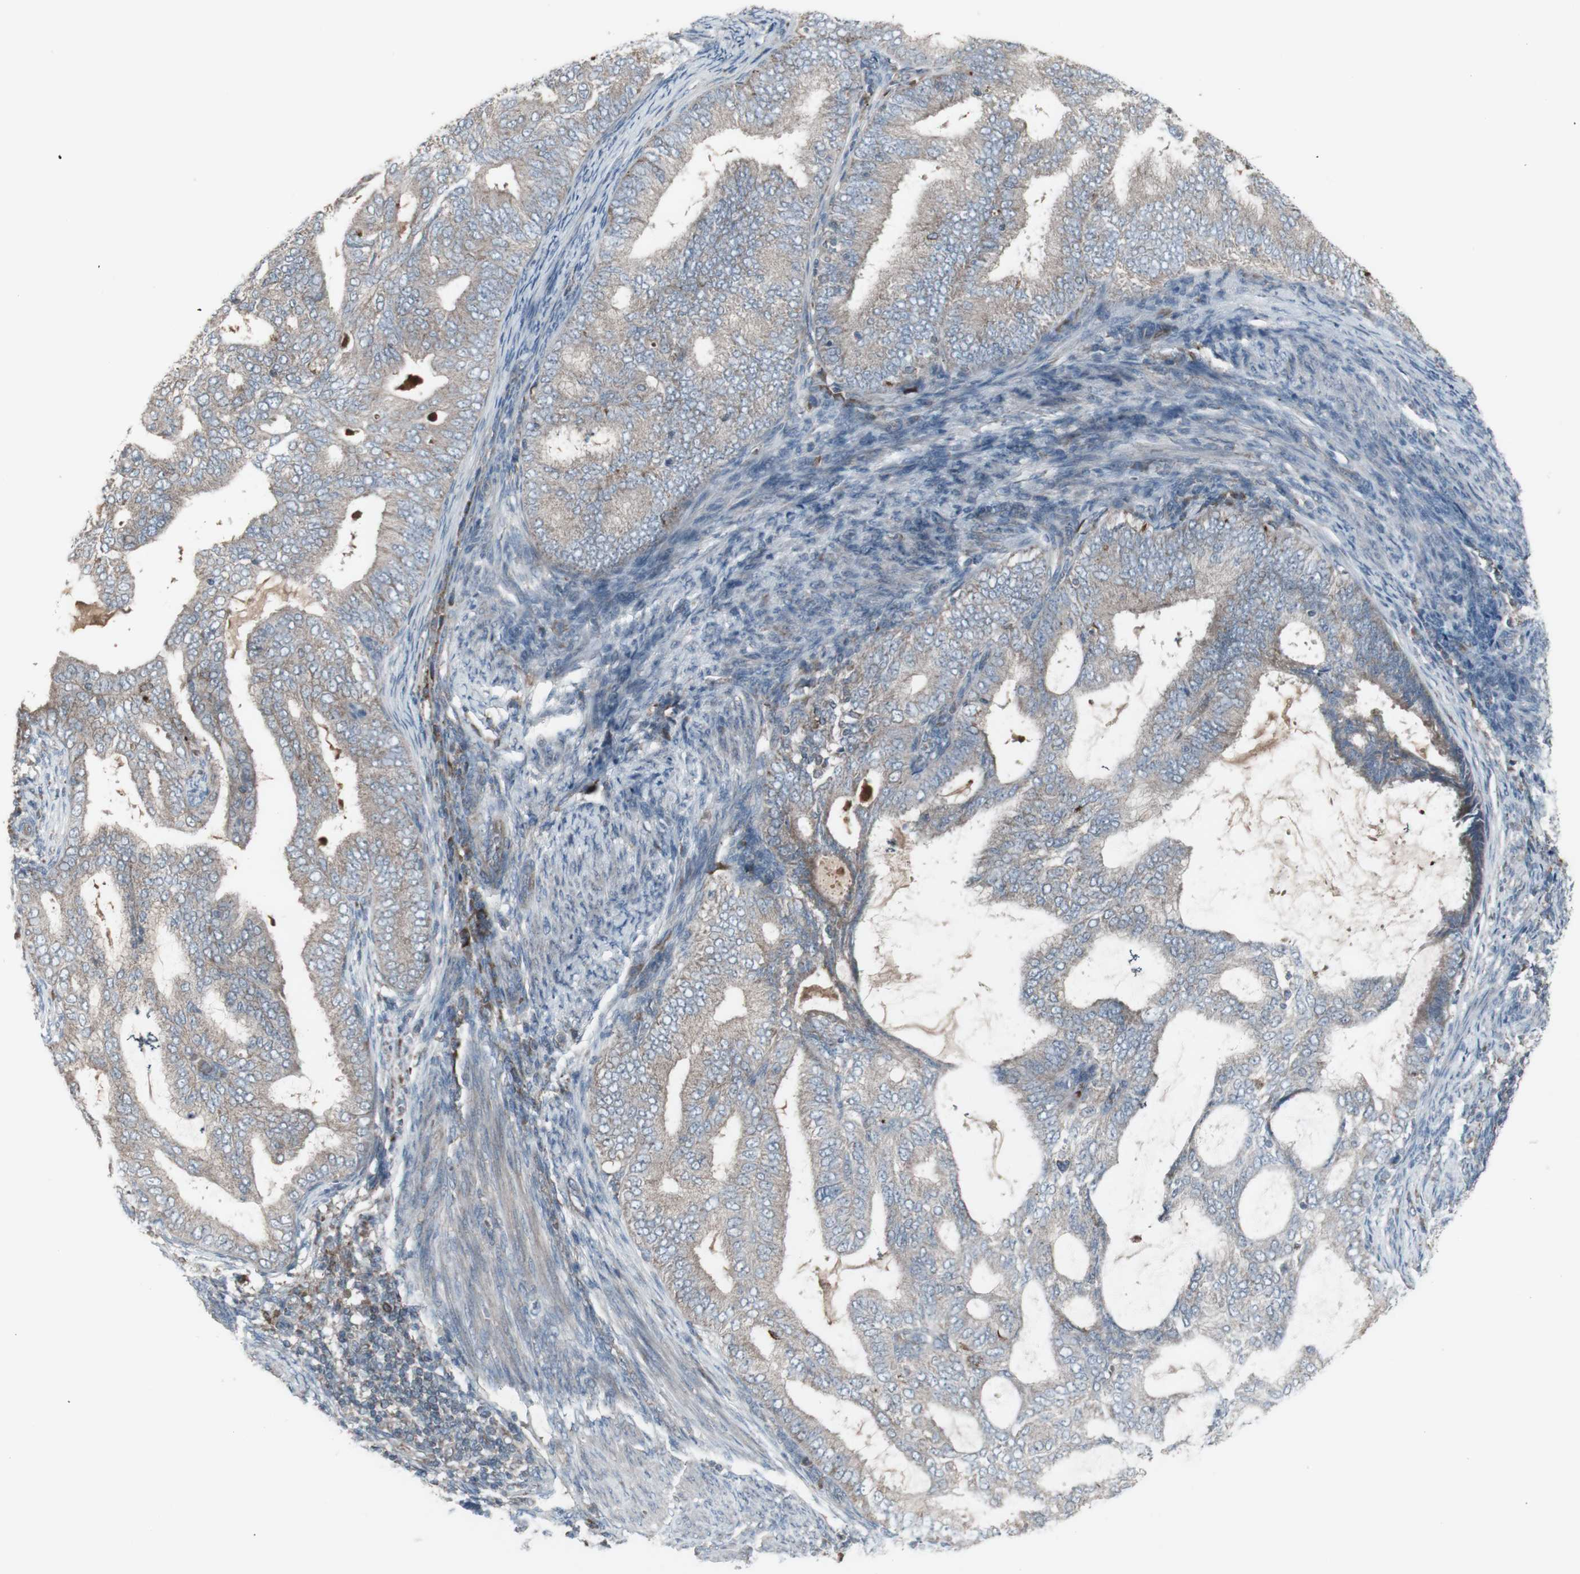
{"staining": {"intensity": "negative", "quantity": "none", "location": "none"}, "tissue": "endometrial cancer", "cell_type": "Tumor cells", "image_type": "cancer", "snomed": [{"axis": "morphology", "description": "Adenocarcinoma, NOS"}, {"axis": "topography", "description": "Endometrium"}], "caption": "Immunohistochemical staining of human endometrial cancer exhibits no significant expression in tumor cells.", "gene": "SHC1", "patient": {"sex": "female", "age": 58}}